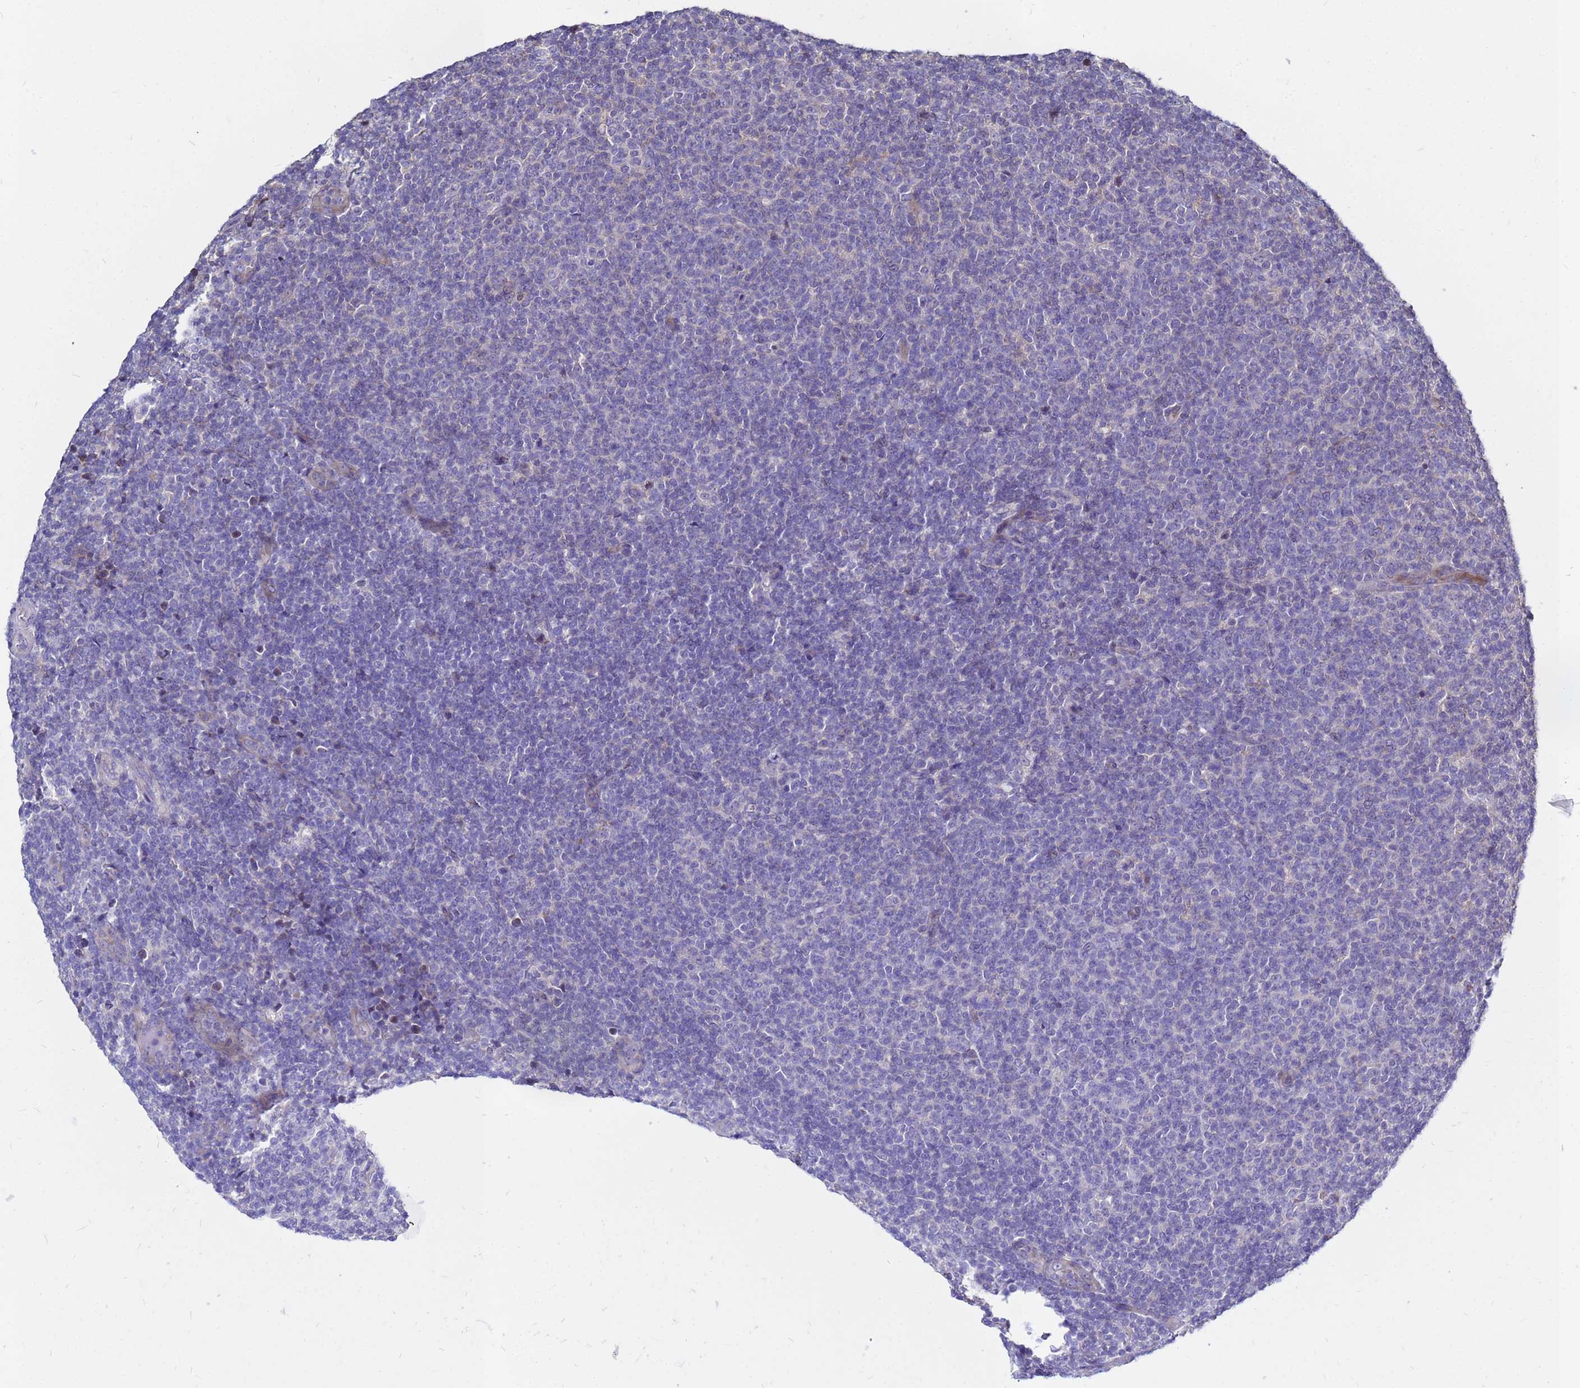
{"staining": {"intensity": "negative", "quantity": "none", "location": "none"}, "tissue": "lymphoma", "cell_type": "Tumor cells", "image_type": "cancer", "snomed": [{"axis": "morphology", "description": "Malignant lymphoma, non-Hodgkin's type, Low grade"}, {"axis": "topography", "description": "Lymph node"}], "caption": "A high-resolution image shows immunohistochemistry staining of malignant lymphoma, non-Hodgkin's type (low-grade), which displays no significant staining in tumor cells. The staining is performed using DAB brown chromogen with nuclei counter-stained in using hematoxylin.", "gene": "MOB2", "patient": {"sex": "male", "age": 66}}